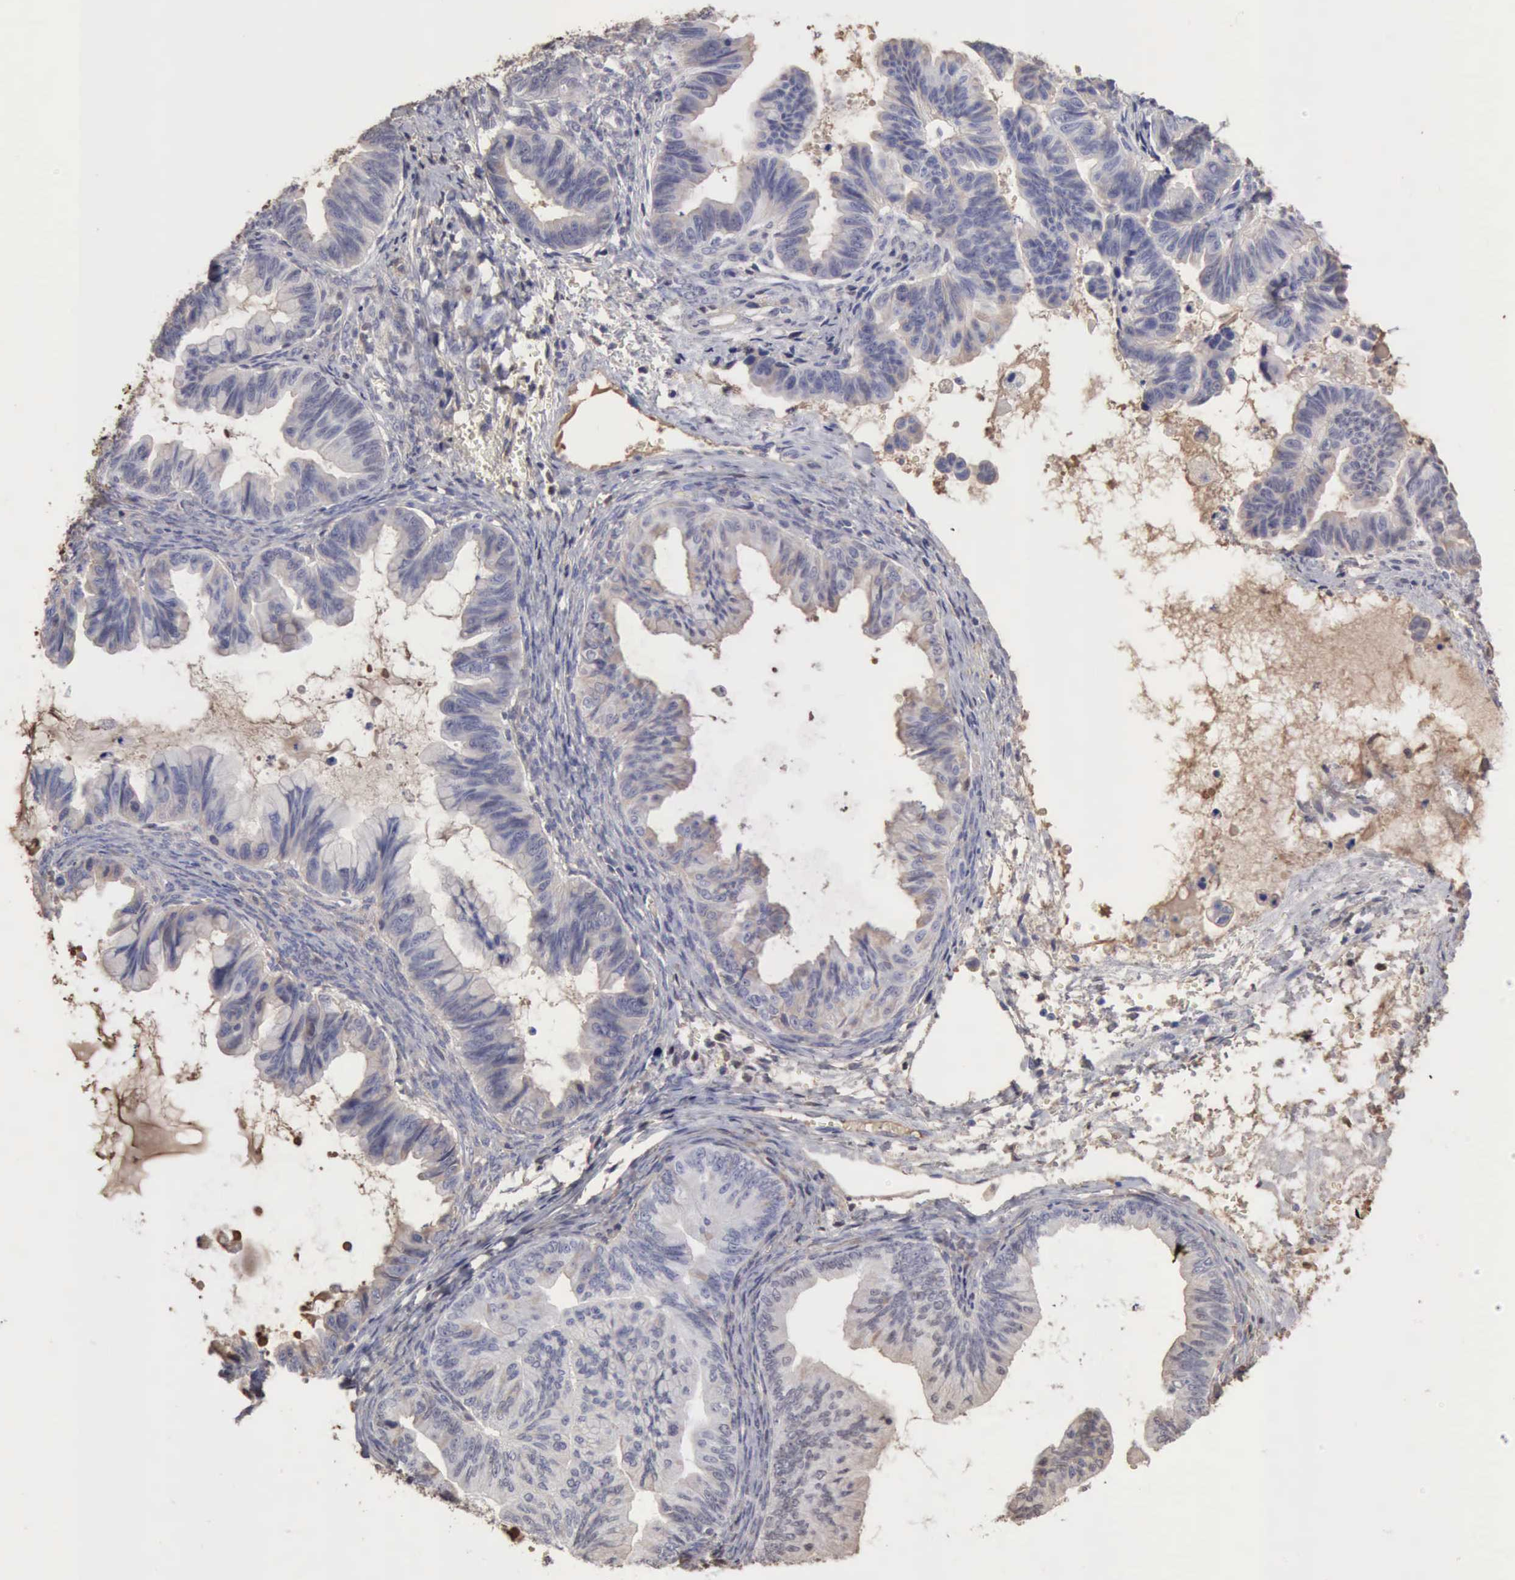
{"staining": {"intensity": "weak", "quantity": "<25%", "location": "cytoplasmic/membranous"}, "tissue": "ovarian cancer", "cell_type": "Tumor cells", "image_type": "cancer", "snomed": [{"axis": "morphology", "description": "Cystadenocarcinoma, mucinous, NOS"}, {"axis": "topography", "description": "Ovary"}], "caption": "Tumor cells are negative for brown protein staining in ovarian cancer (mucinous cystadenocarcinoma). (Brightfield microscopy of DAB (3,3'-diaminobenzidine) IHC at high magnification).", "gene": "SERPINA1", "patient": {"sex": "female", "age": 36}}